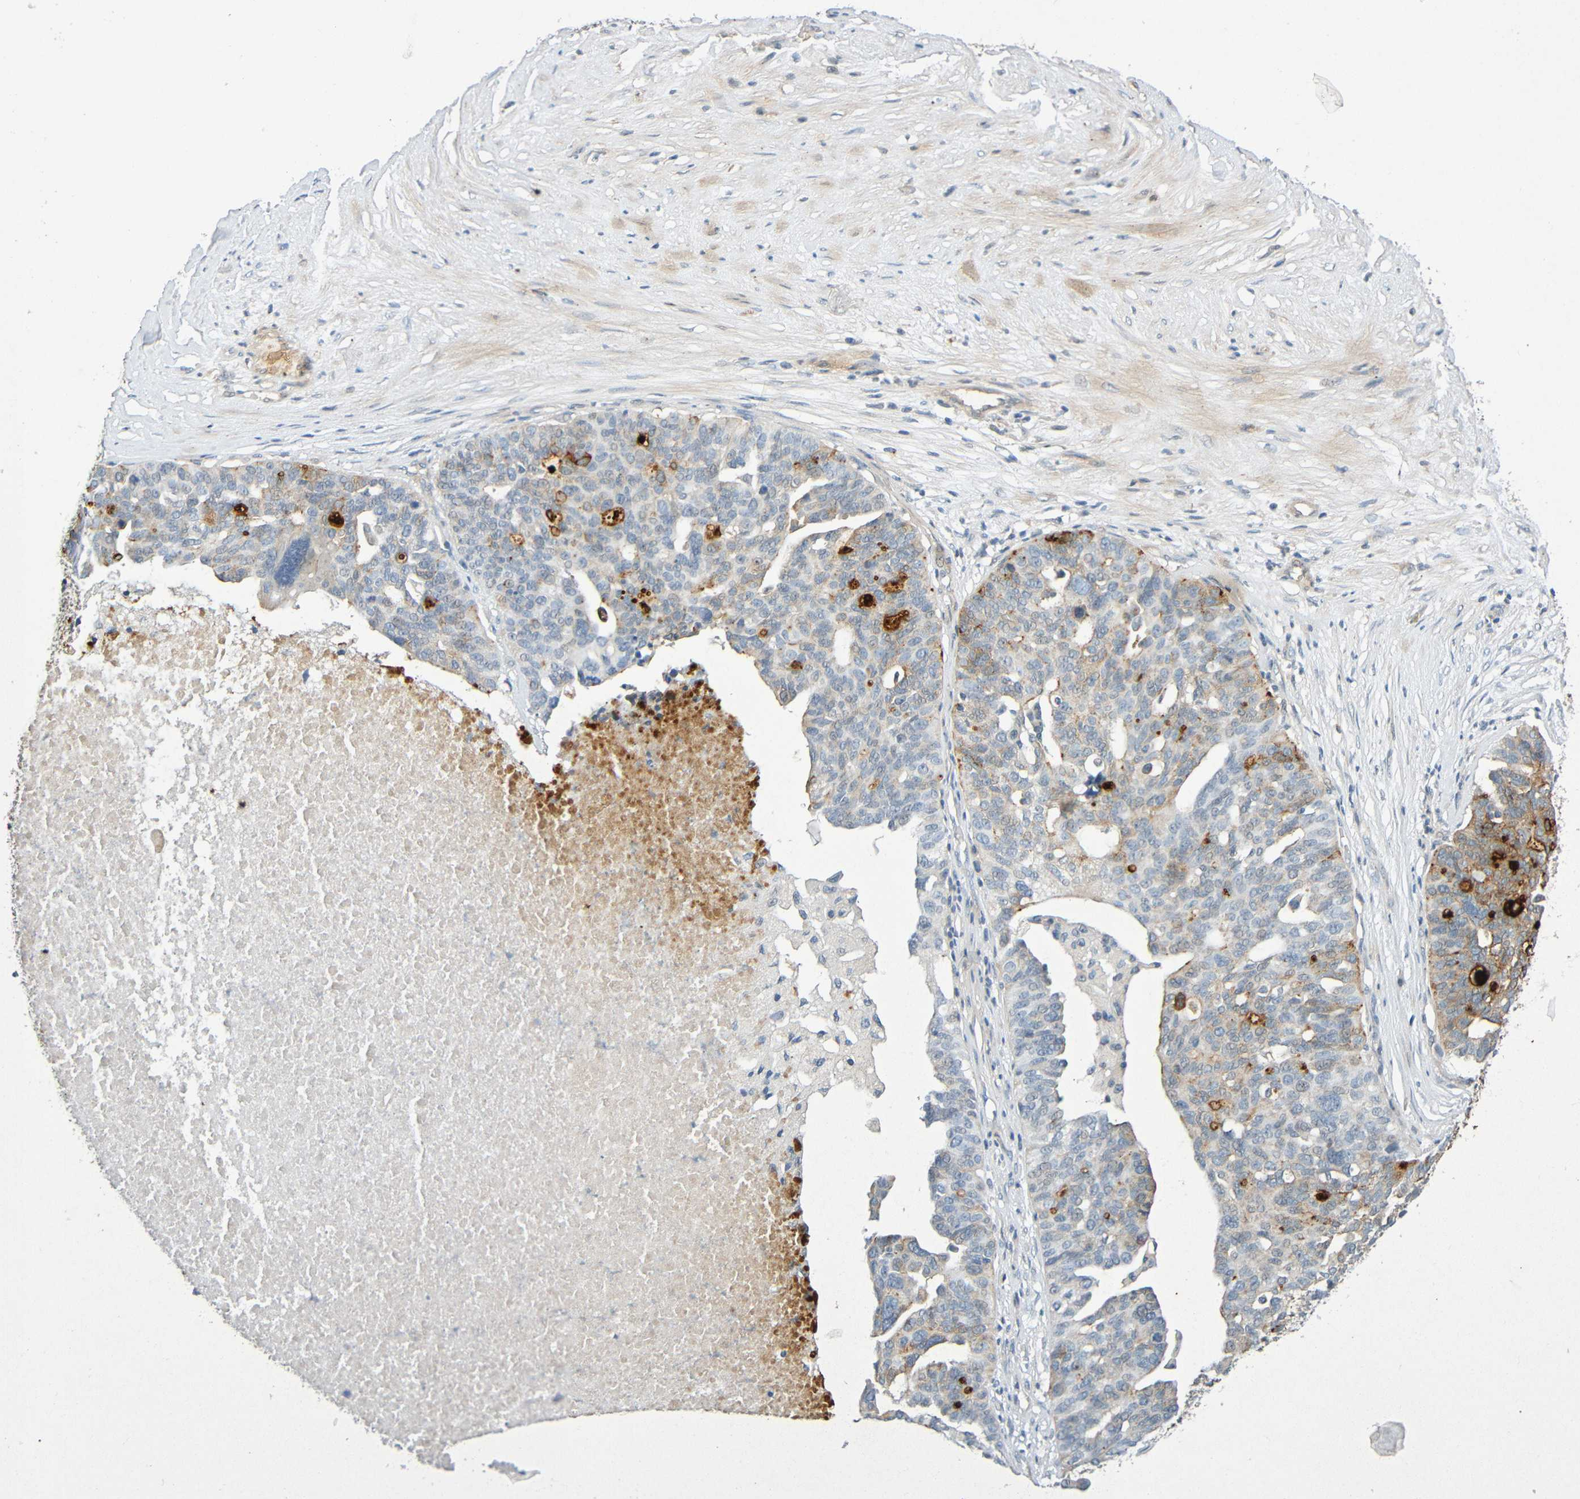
{"staining": {"intensity": "strong", "quantity": "<25%", "location": "cytoplasmic/membranous"}, "tissue": "ovarian cancer", "cell_type": "Tumor cells", "image_type": "cancer", "snomed": [{"axis": "morphology", "description": "Cystadenocarcinoma, serous, NOS"}, {"axis": "topography", "description": "Ovary"}], "caption": "A histopathology image of ovarian cancer (serous cystadenocarcinoma) stained for a protein demonstrates strong cytoplasmic/membranous brown staining in tumor cells.", "gene": "IL10", "patient": {"sex": "female", "age": 59}}